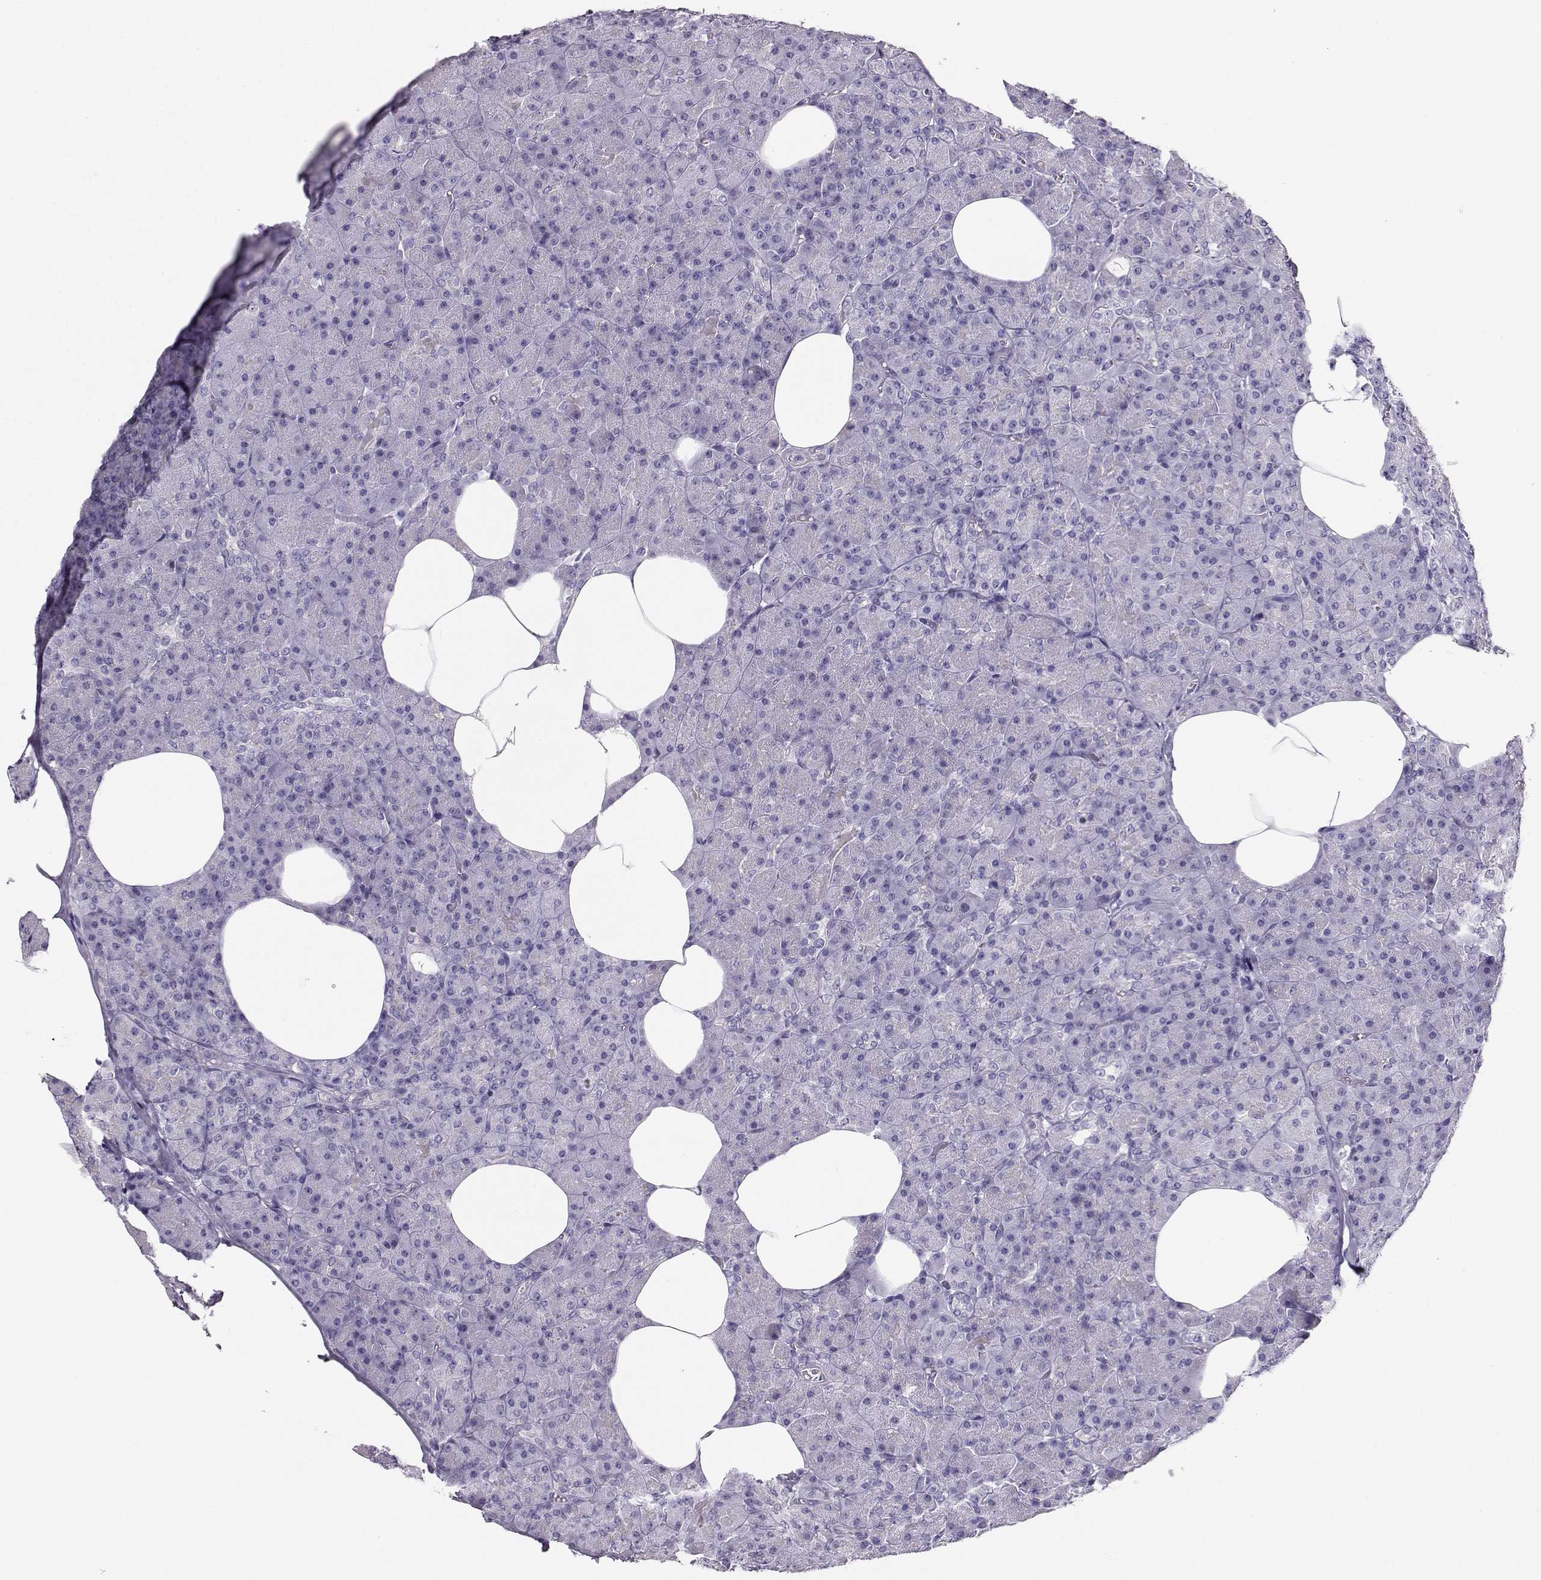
{"staining": {"intensity": "negative", "quantity": "none", "location": "none"}, "tissue": "pancreas", "cell_type": "Exocrine glandular cells", "image_type": "normal", "snomed": [{"axis": "morphology", "description": "Normal tissue, NOS"}, {"axis": "topography", "description": "Pancreas"}], "caption": "Micrograph shows no significant protein expression in exocrine glandular cells of unremarkable pancreas. (DAB (3,3'-diaminobenzidine) immunohistochemistry (IHC) visualized using brightfield microscopy, high magnification).", "gene": "ACTN2", "patient": {"sex": "female", "age": 45}}